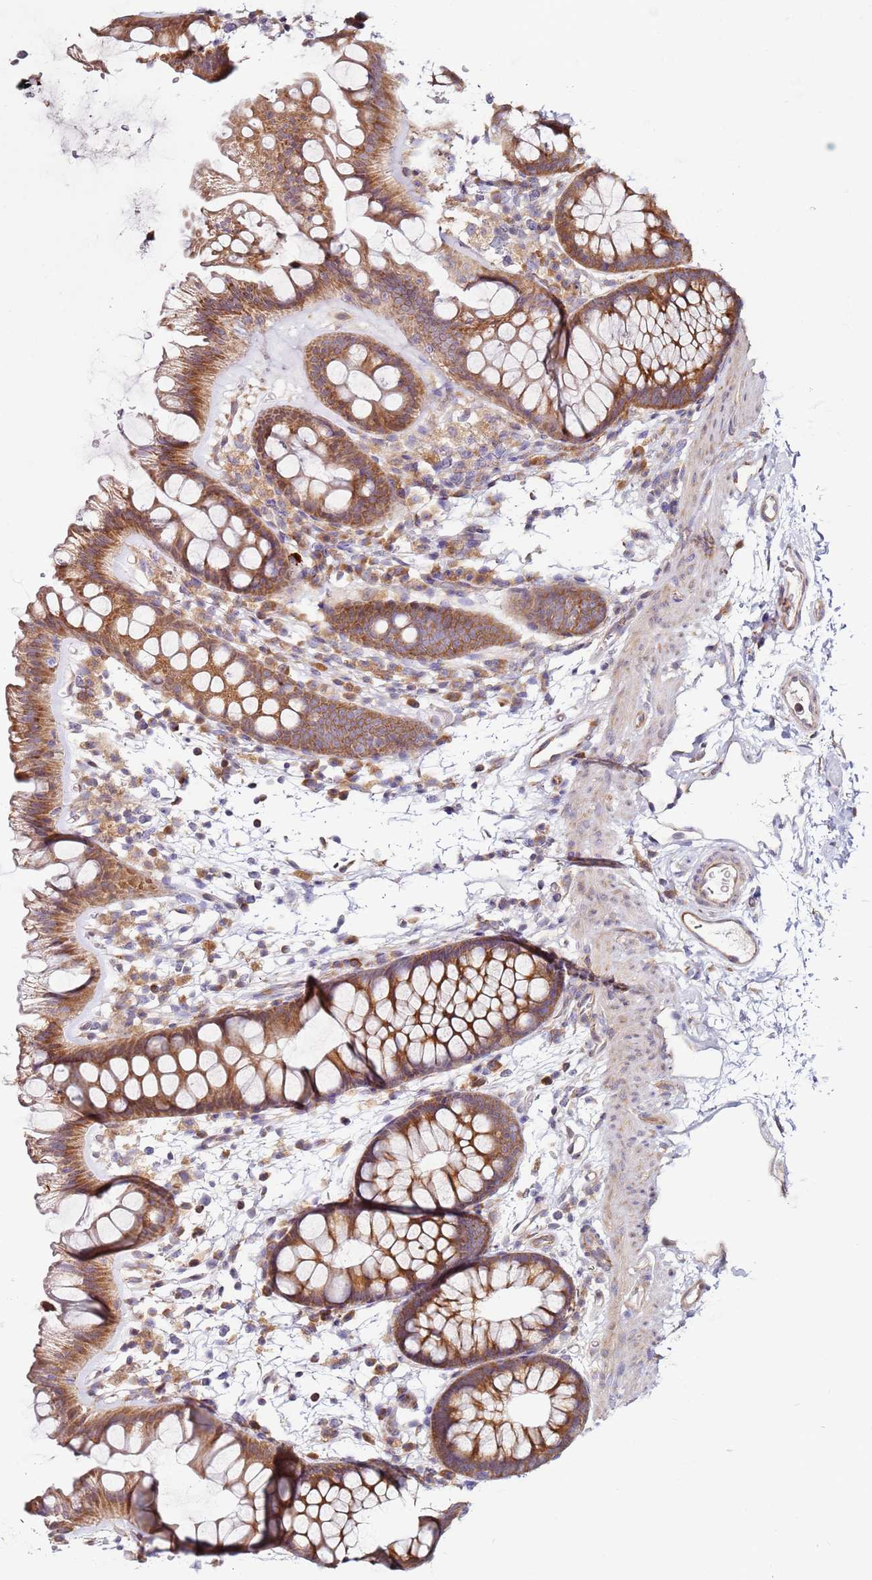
{"staining": {"intensity": "weak", "quantity": ">75%", "location": "cytoplasmic/membranous"}, "tissue": "colon", "cell_type": "Endothelial cells", "image_type": "normal", "snomed": [{"axis": "morphology", "description": "Normal tissue, NOS"}, {"axis": "topography", "description": "Colon"}], "caption": "High-power microscopy captured an immunohistochemistry histopathology image of normal colon, revealing weak cytoplasmic/membranous staining in approximately >75% of endothelial cells.", "gene": "RPS3A", "patient": {"sex": "female", "age": 62}}